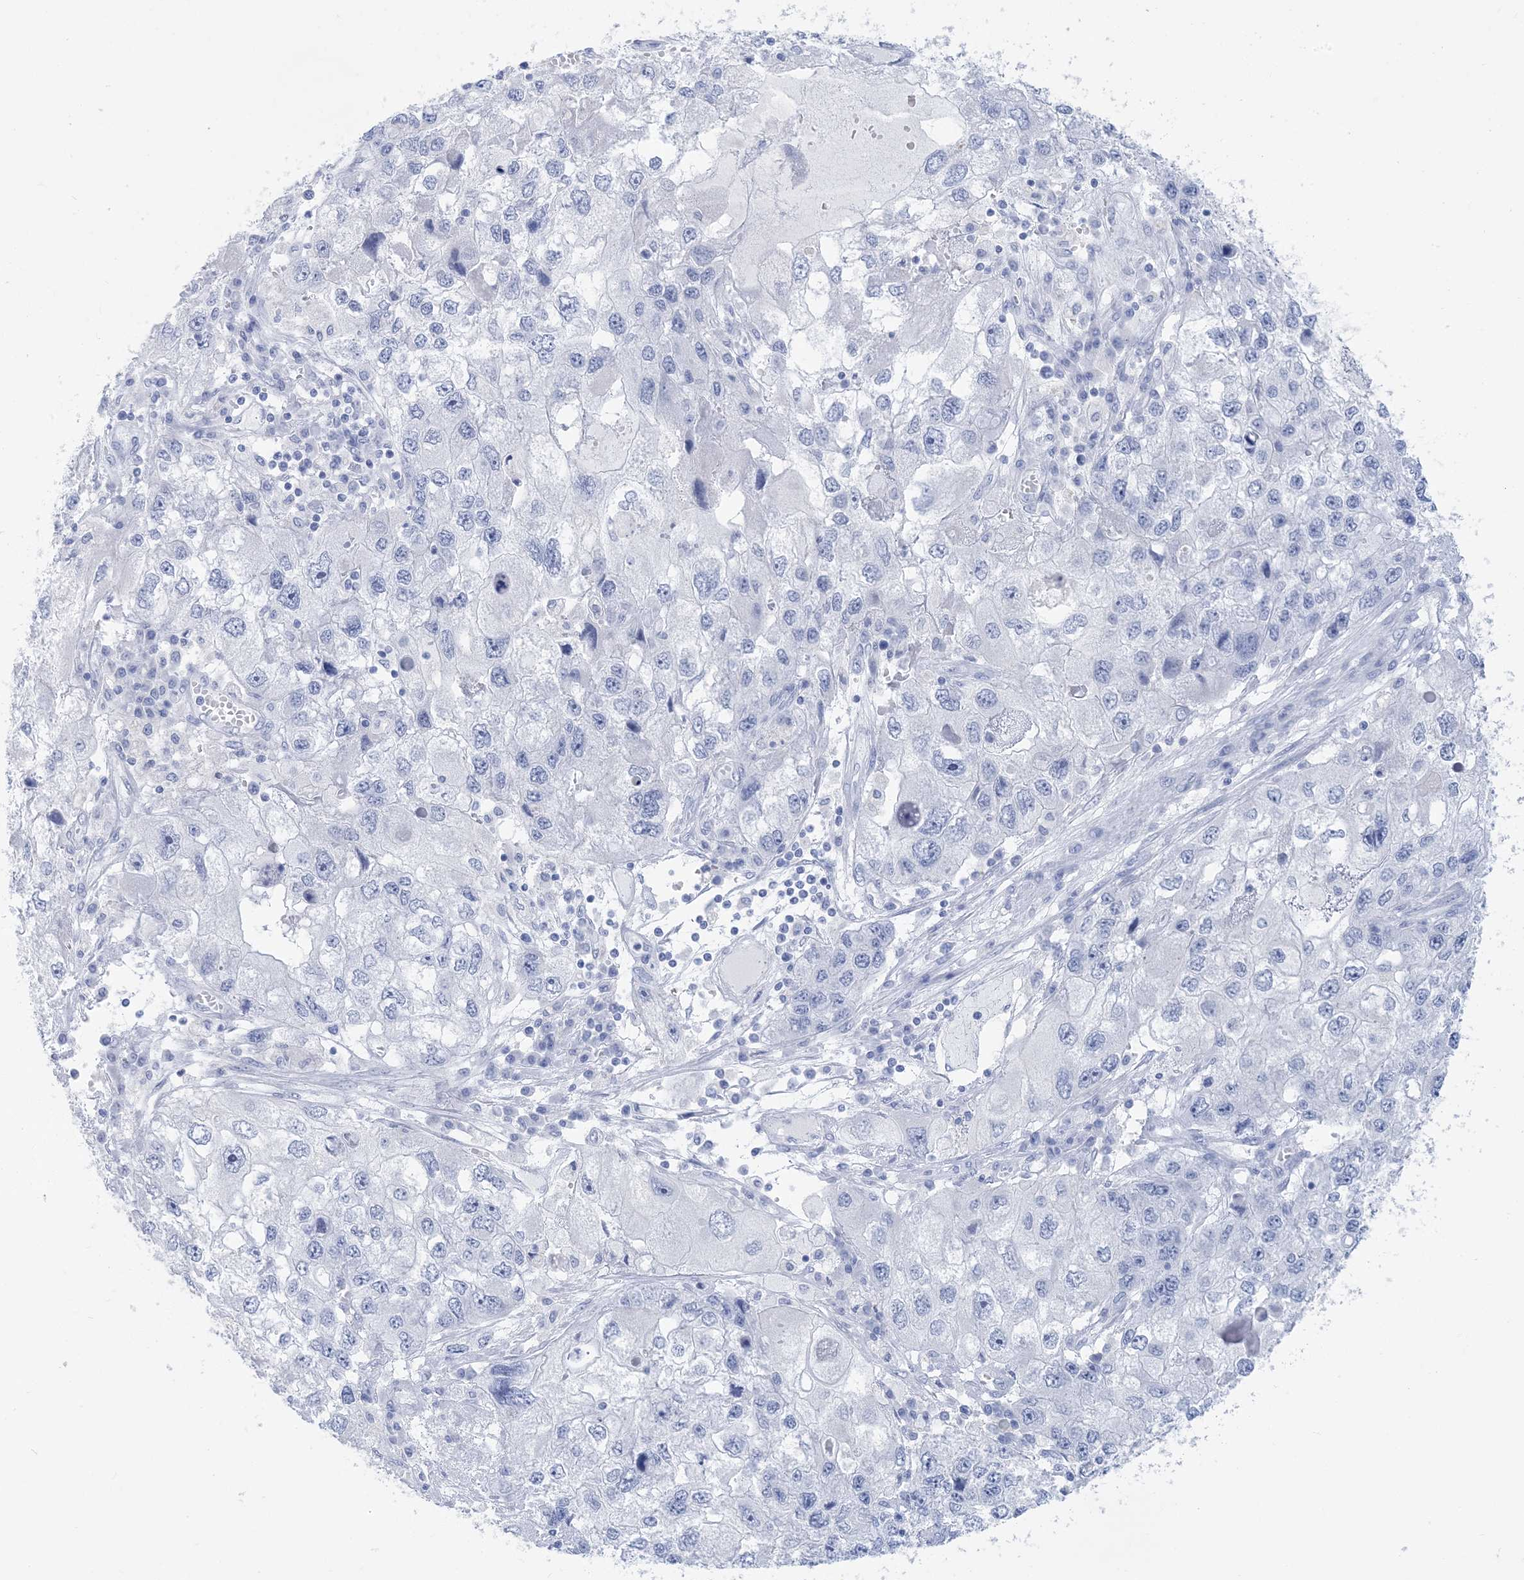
{"staining": {"intensity": "negative", "quantity": "none", "location": "none"}, "tissue": "endometrial cancer", "cell_type": "Tumor cells", "image_type": "cancer", "snomed": [{"axis": "morphology", "description": "Adenocarcinoma, NOS"}, {"axis": "topography", "description": "Endometrium"}], "caption": "This is an immunohistochemistry histopathology image of human endometrial adenocarcinoma. There is no positivity in tumor cells.", "gene": "SH3YL1", "patient": {"sex": "female", "age": 49}}